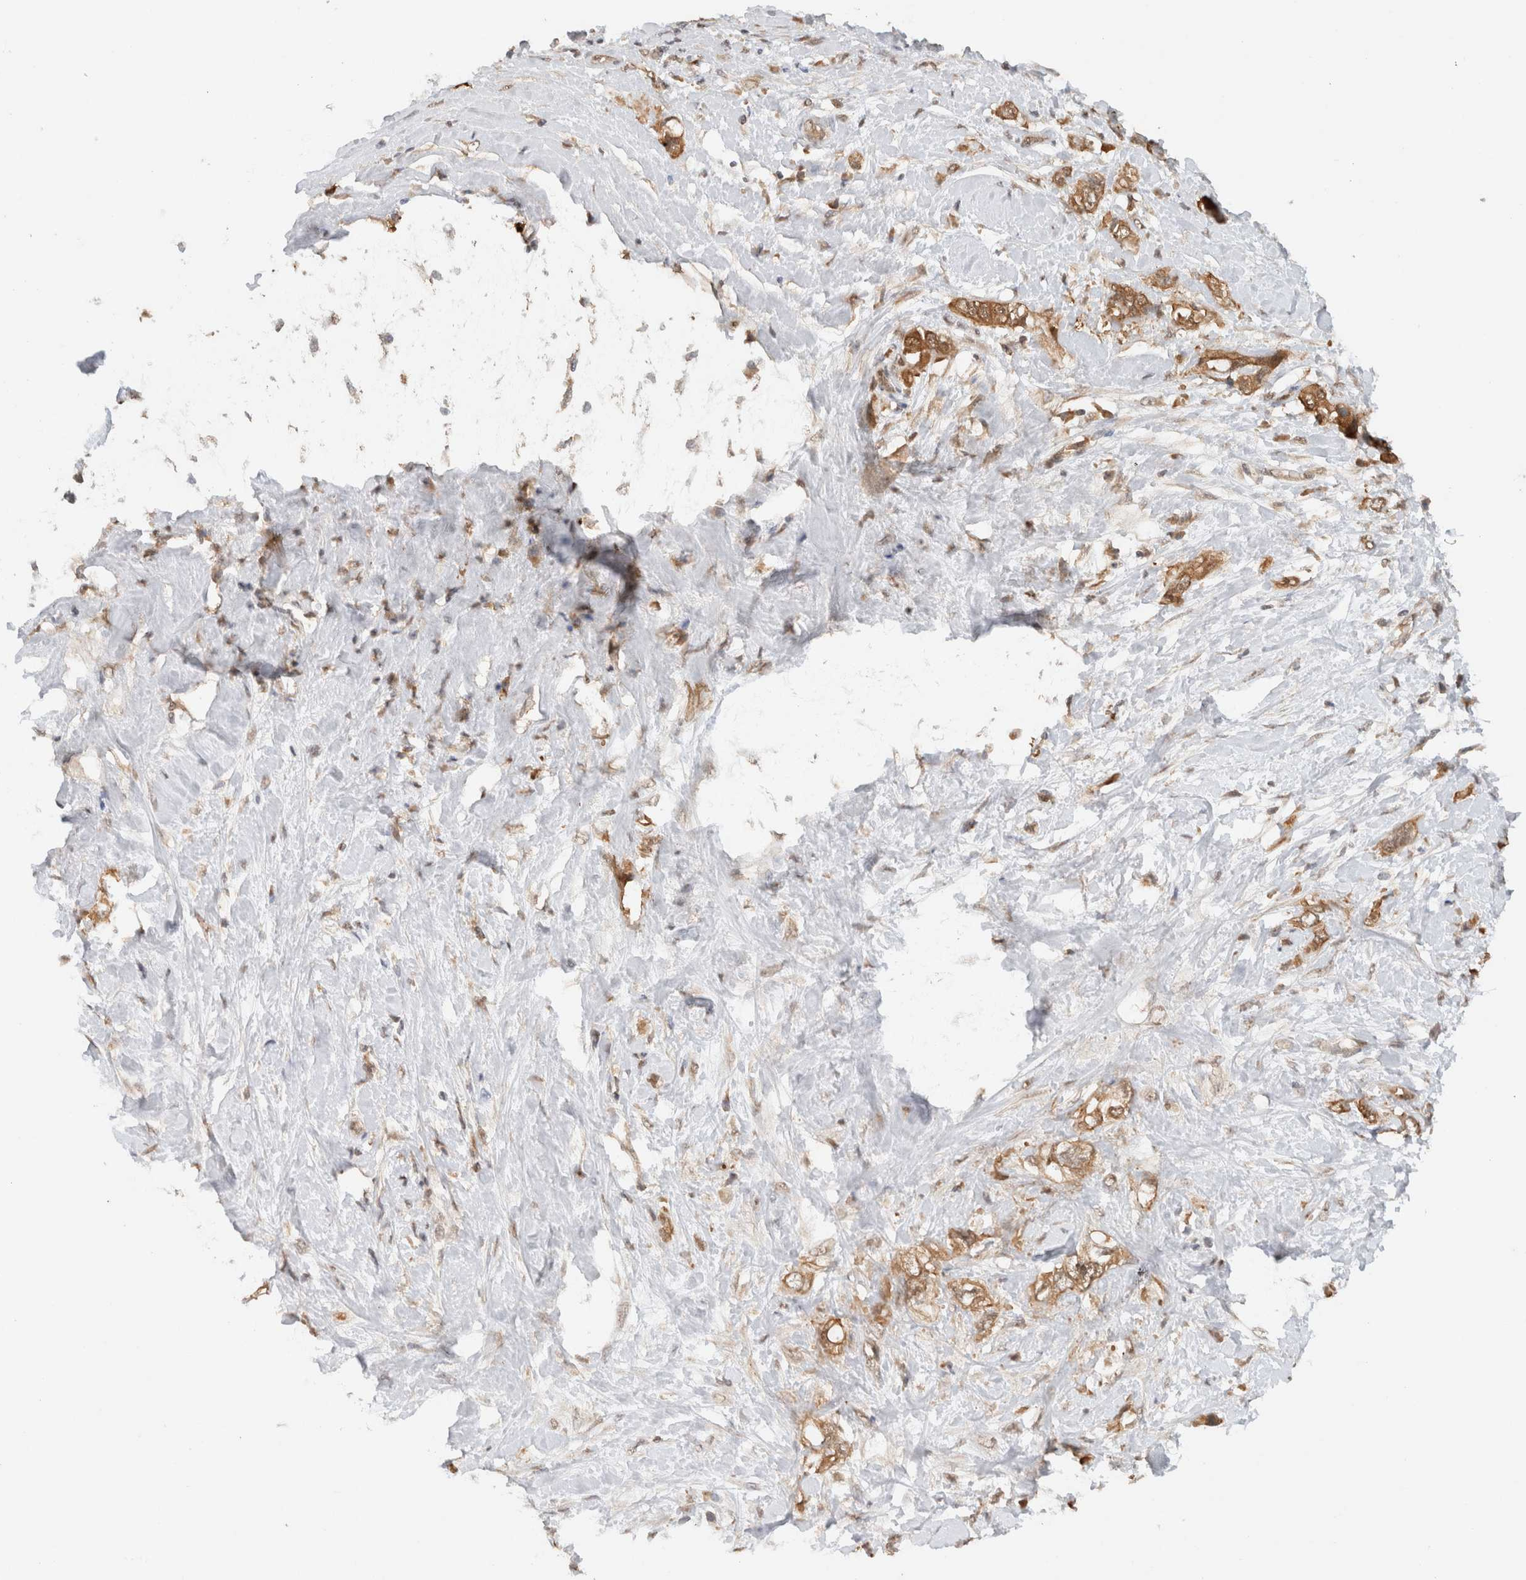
{"staining": {"intensity": "moderate", "quantity": ">75%", "location": "cytoplasmic/membranous"}, "tissue": "pancreatic cancer", "cell_type": "Tumor cells", "image_type": "cancer", "snomed": [{"axis": "morphology", "description": "Adenocarcinoma, NOS"}, {"axis": "topography", "description": "Pancreas"}], "caption": "A brown stain highlights moderate cytoplasmic/membranous staining of a protein in human pancreatic cancer tumor cells.", "gene": "CA13", "patient": {"sex": "female", "age": 56}}